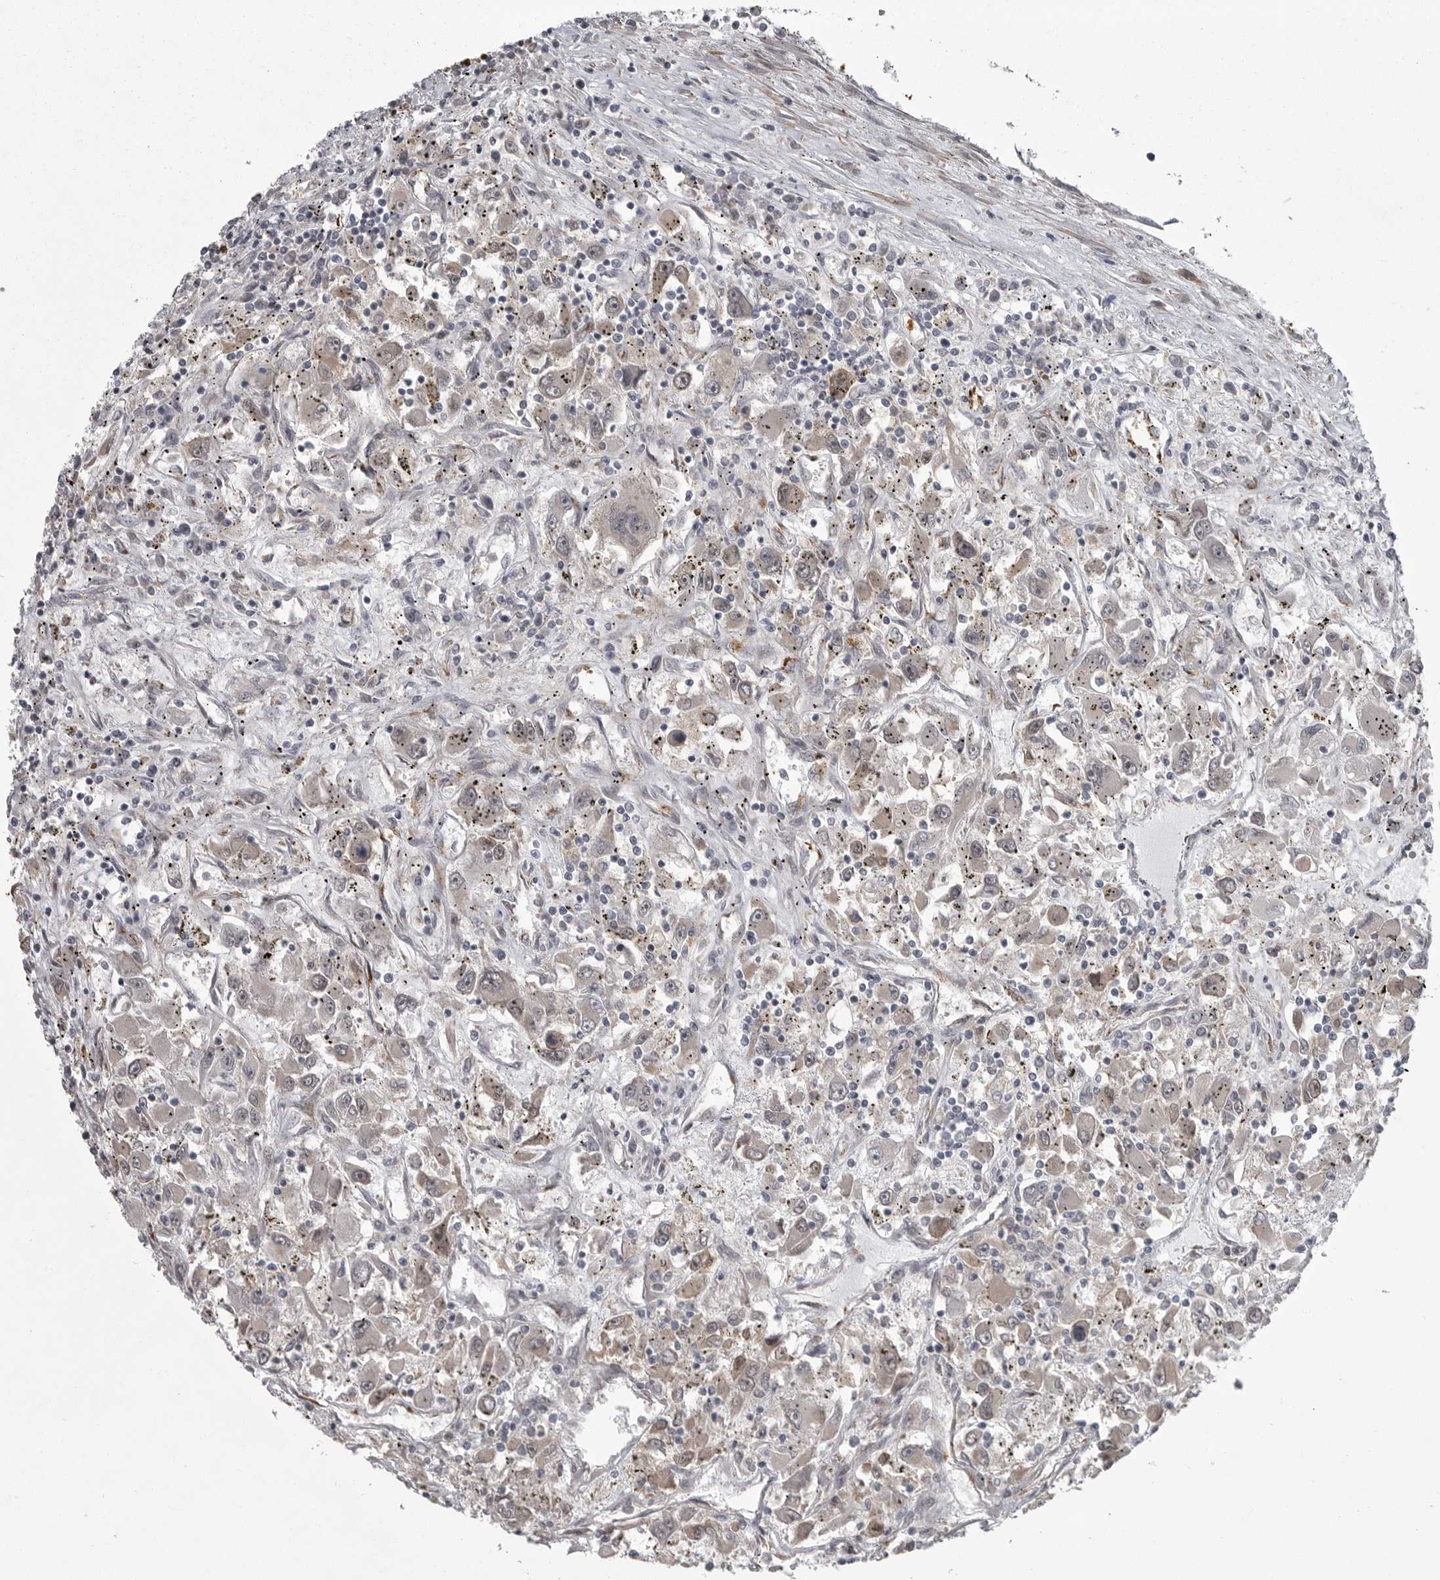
{"staining": {"intensity": "negative", "quantity": "none", "location": "none"}, "tissue": "renal cancer", "cell_type": "Tumor cells", "image_type": "cancer", "snomed": [{"axis": "morphology", "description": "Adenocarcinoma, NOS"}, {"axis": "topography", "description": "Kidney"}], "caption": "The photomicrograph displays no significant positivity in tumor cells of adenocarcinoma (renal).", "gene": "PPP1R9A", "patient": {"sex": "female", "age": 52}}